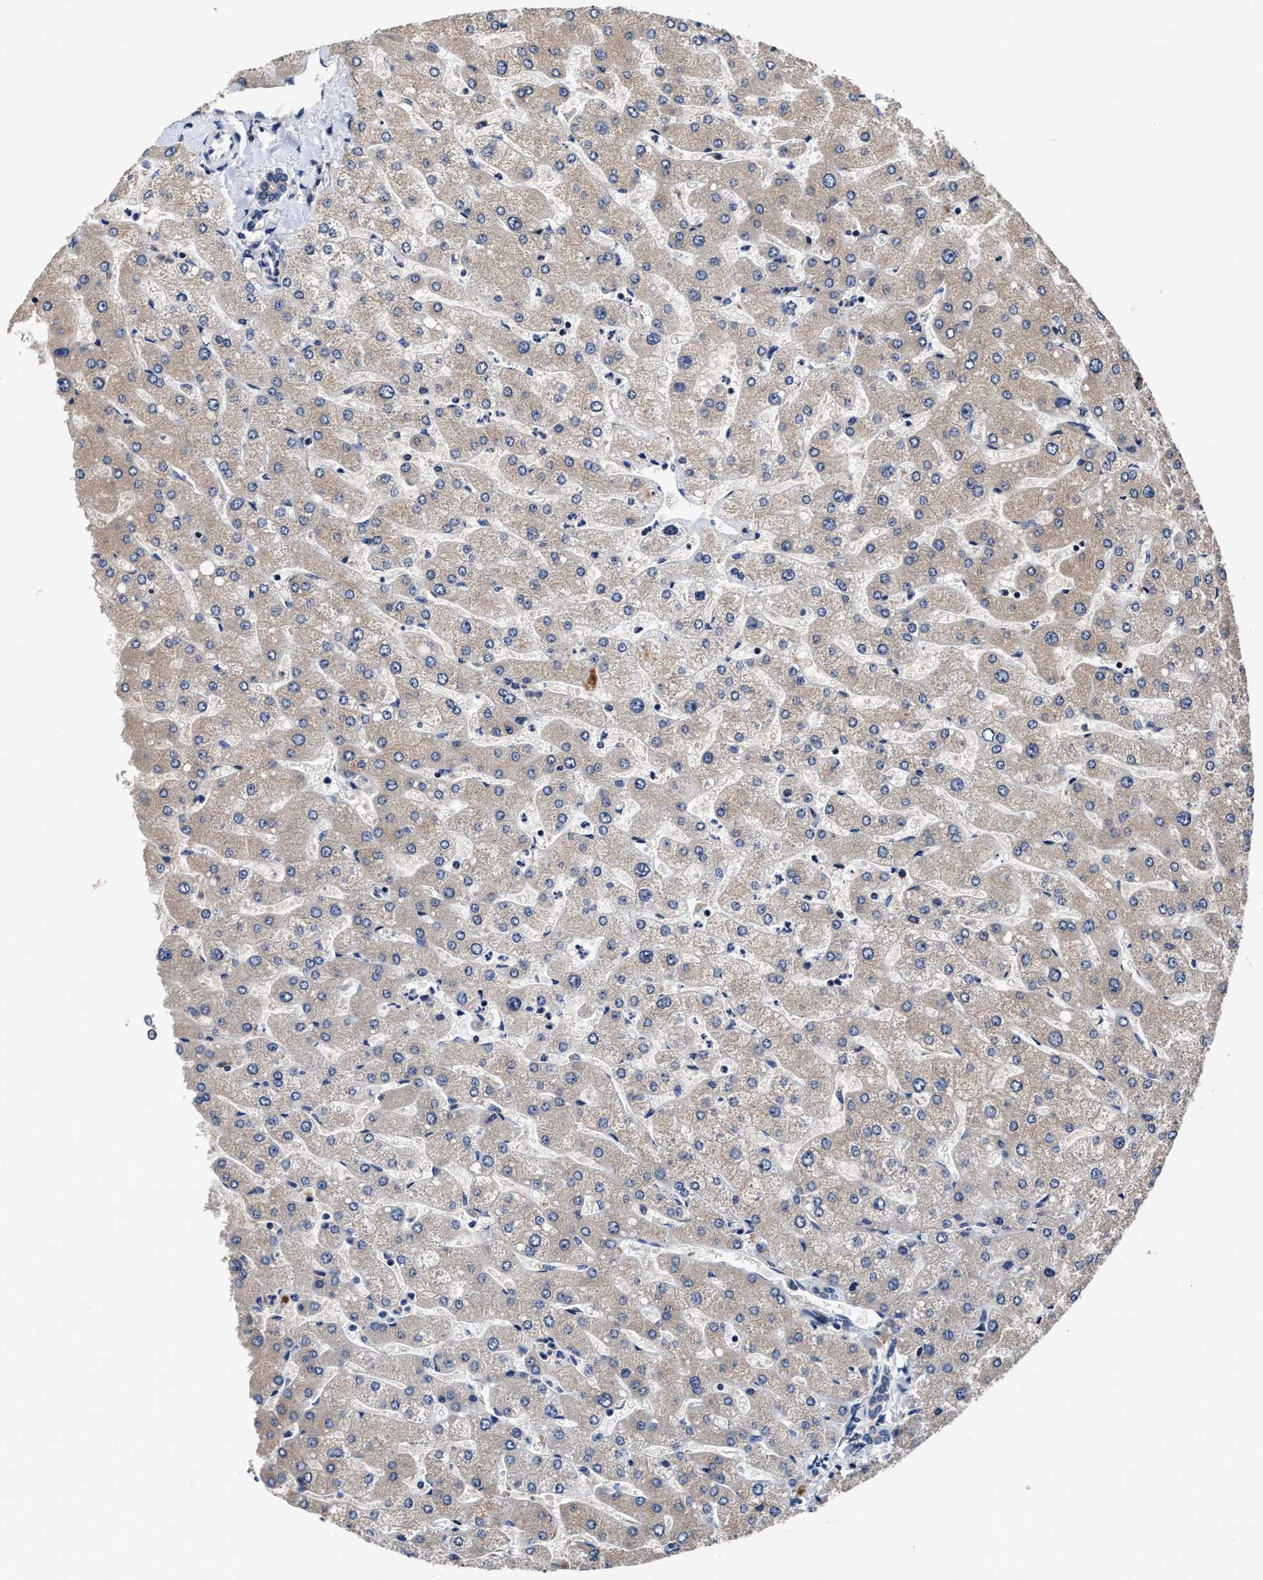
{"staining": {"intensity": "negative", "quantity": "none", "location": "none"}, "tissue": "liver", "cell_type": "Cholangiocytes", "image_type": "normal", "snomed": [{"axis": "morphology", "description": "Normal tissue, NOS"}, {"axis": "topography", "description": "Liver"}], "caption": "High power microscopy image of an immunohistochemistry (IHC) image of benign liver, revealing no significant staining in cholangiocytes.", "gene": "TMEM53", "patient": {"sex": "male", "age": 55}}